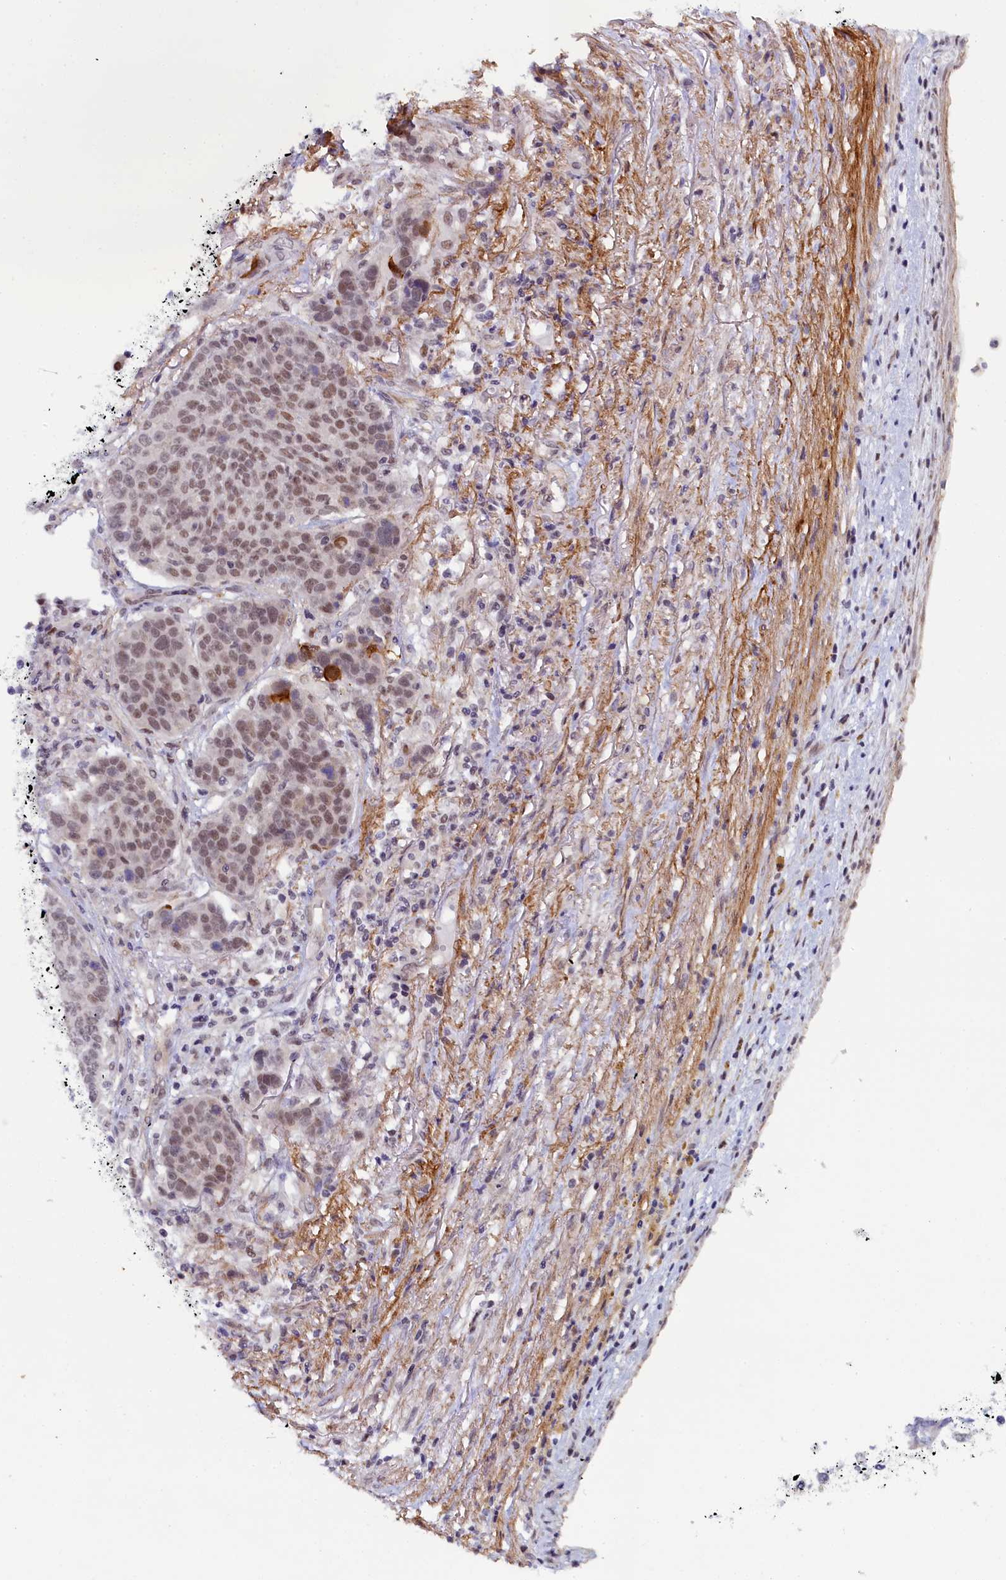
{"staining": {"intensity": "moderate", "quantity": ">75%", "location": "nuclear"}, "tissue": "lung cancer", "cell_type": "Tumor cells", "image_type": "cancer", "snomed": [{"axis": "morphology", "description": "Normal tissue, NOS"}, {"axis": "morphology", "description": "Squamous cell carcinoma, NOS"}, {"axis": "topography", "description": "Lymph node"}, {"axis": "topography", "description": "Lung"}], "caption": "IHC (DAB) staining of human lung squamous cell carcinoma shows moderate nuclear protein expression in about >75% of tumor cells. (Brightfield microscopy of DAB IHC at high magnification).", "gene": "INTS14", "patient": {"sex": "male", "age": 66}}